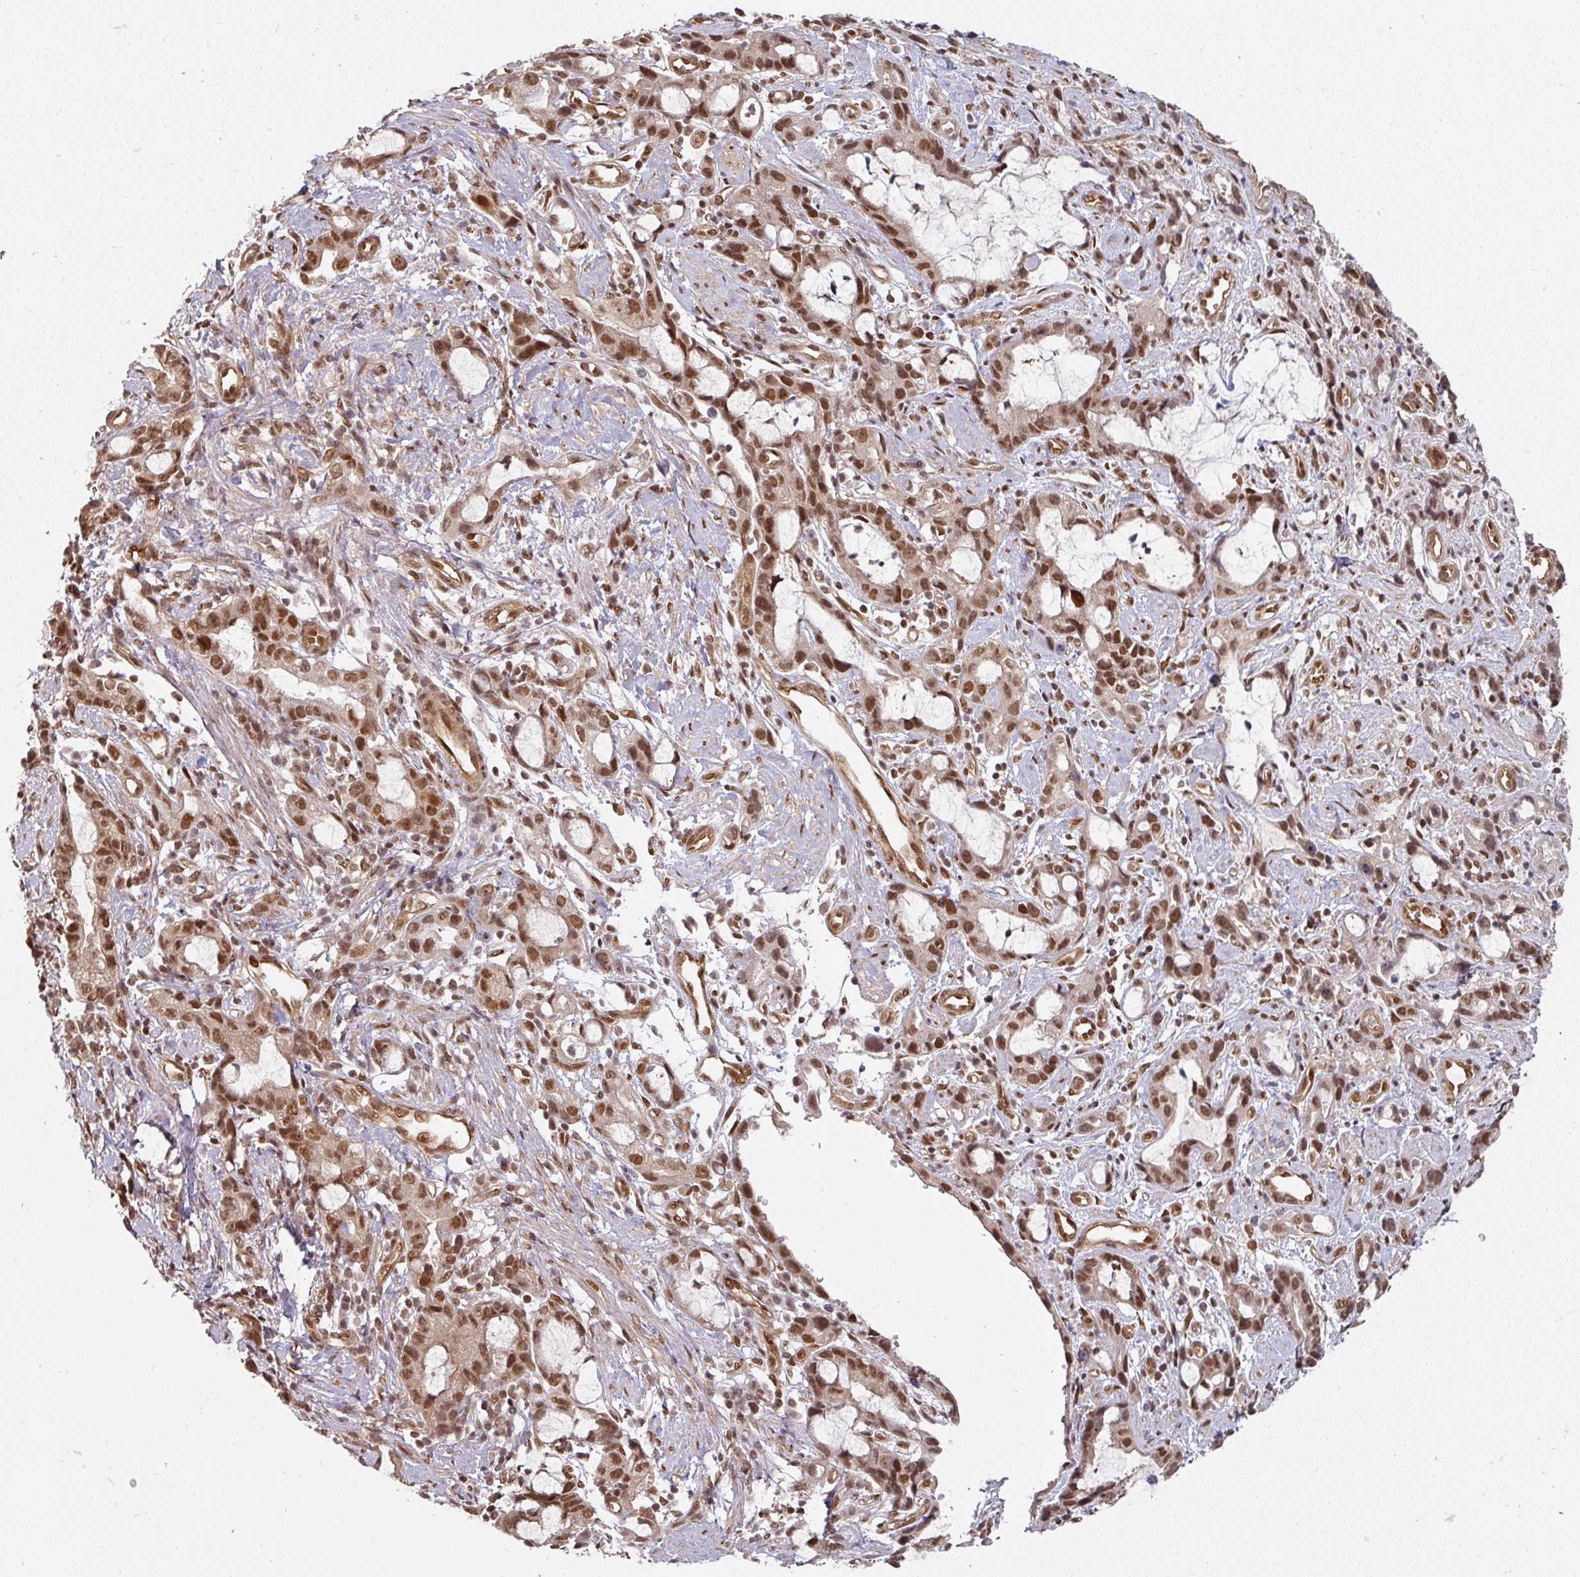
{"staining": {"intensity": "moderate", "quantity": ">75%", "location": "nuclear"}, "tissue": "stomach cancer", "cell_type": "Tumor cells", "image_type": "cancer", "snomed": [{"axis": "morphology", "description": "Adenocarcinoma, NOS"}, {"axis": "topography", "description": "Stomach"}], "caption": "Protein expression analysis of stomach cancer (adenocarcinoma) reveals moderate nuclear staining in approximately >75% of tumor cells. Ihc stains the protein of interest in brown and the nuclei are stained blue.", "gene": "SIK3", "patient": {"sex": "male", "age": 55}}